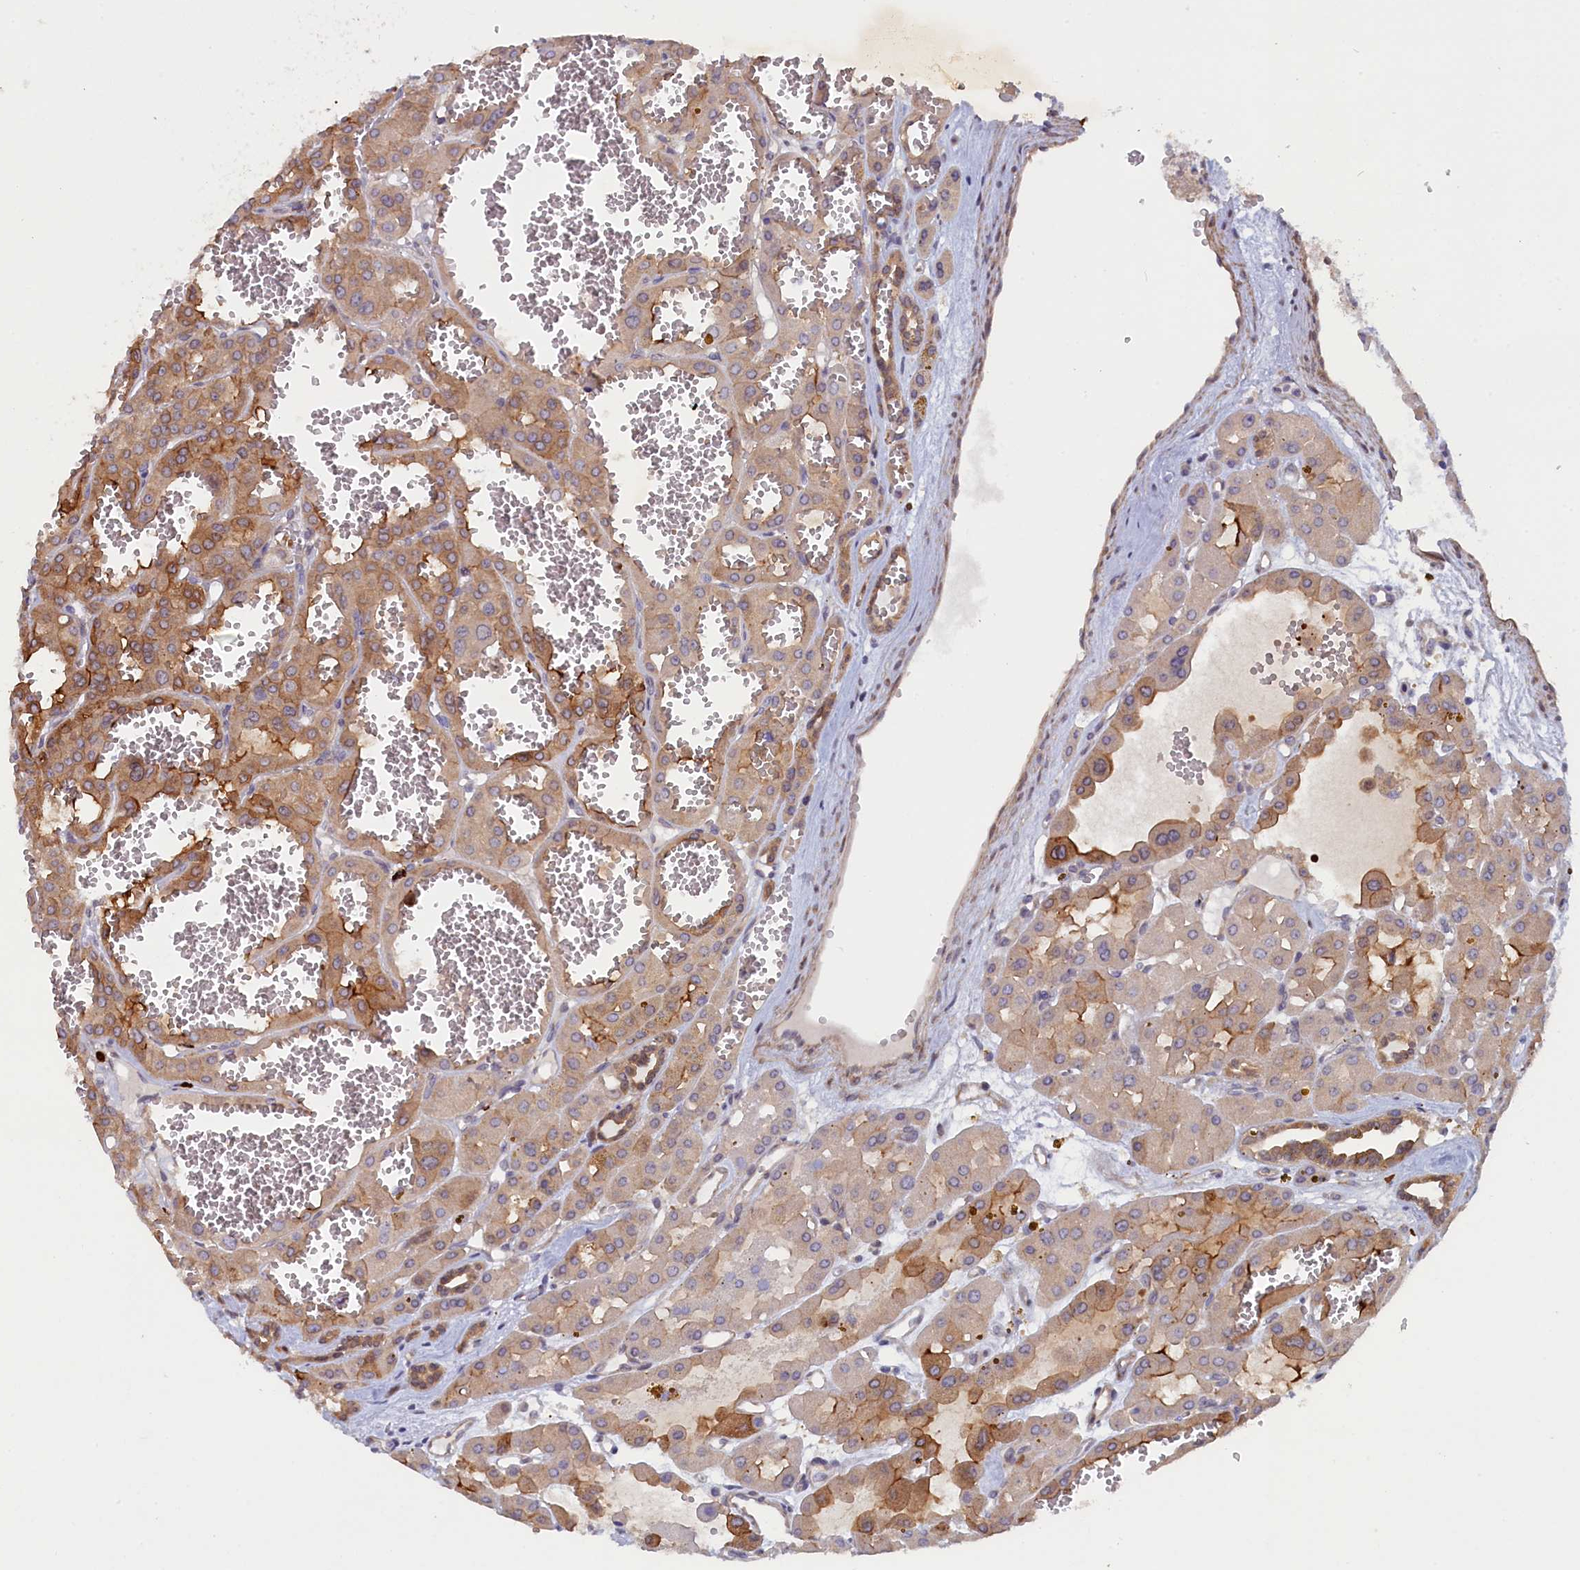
{"staining": {"intensity": "moderate", "quantity": "25%-75%", "location": "cytoplasmic/membranous"}, "tissue": "renal cancer", "cell_type": "Tumor cells", "image_type": "cancer", "snomed": [{"axis": "morphology", "description": "Carcinoma, NOS"}, {"axis": "topography", "description": "Kidney"}], "caption": "Renal cancer (carcinoma) stained for a protein (brown) demonstrates moderate cytoplasmic/membranous positive positivity in approximately 25%-75% of tumor cells.", "gene": "JPT2", "patient": {"sex": "female", "age": 75}}